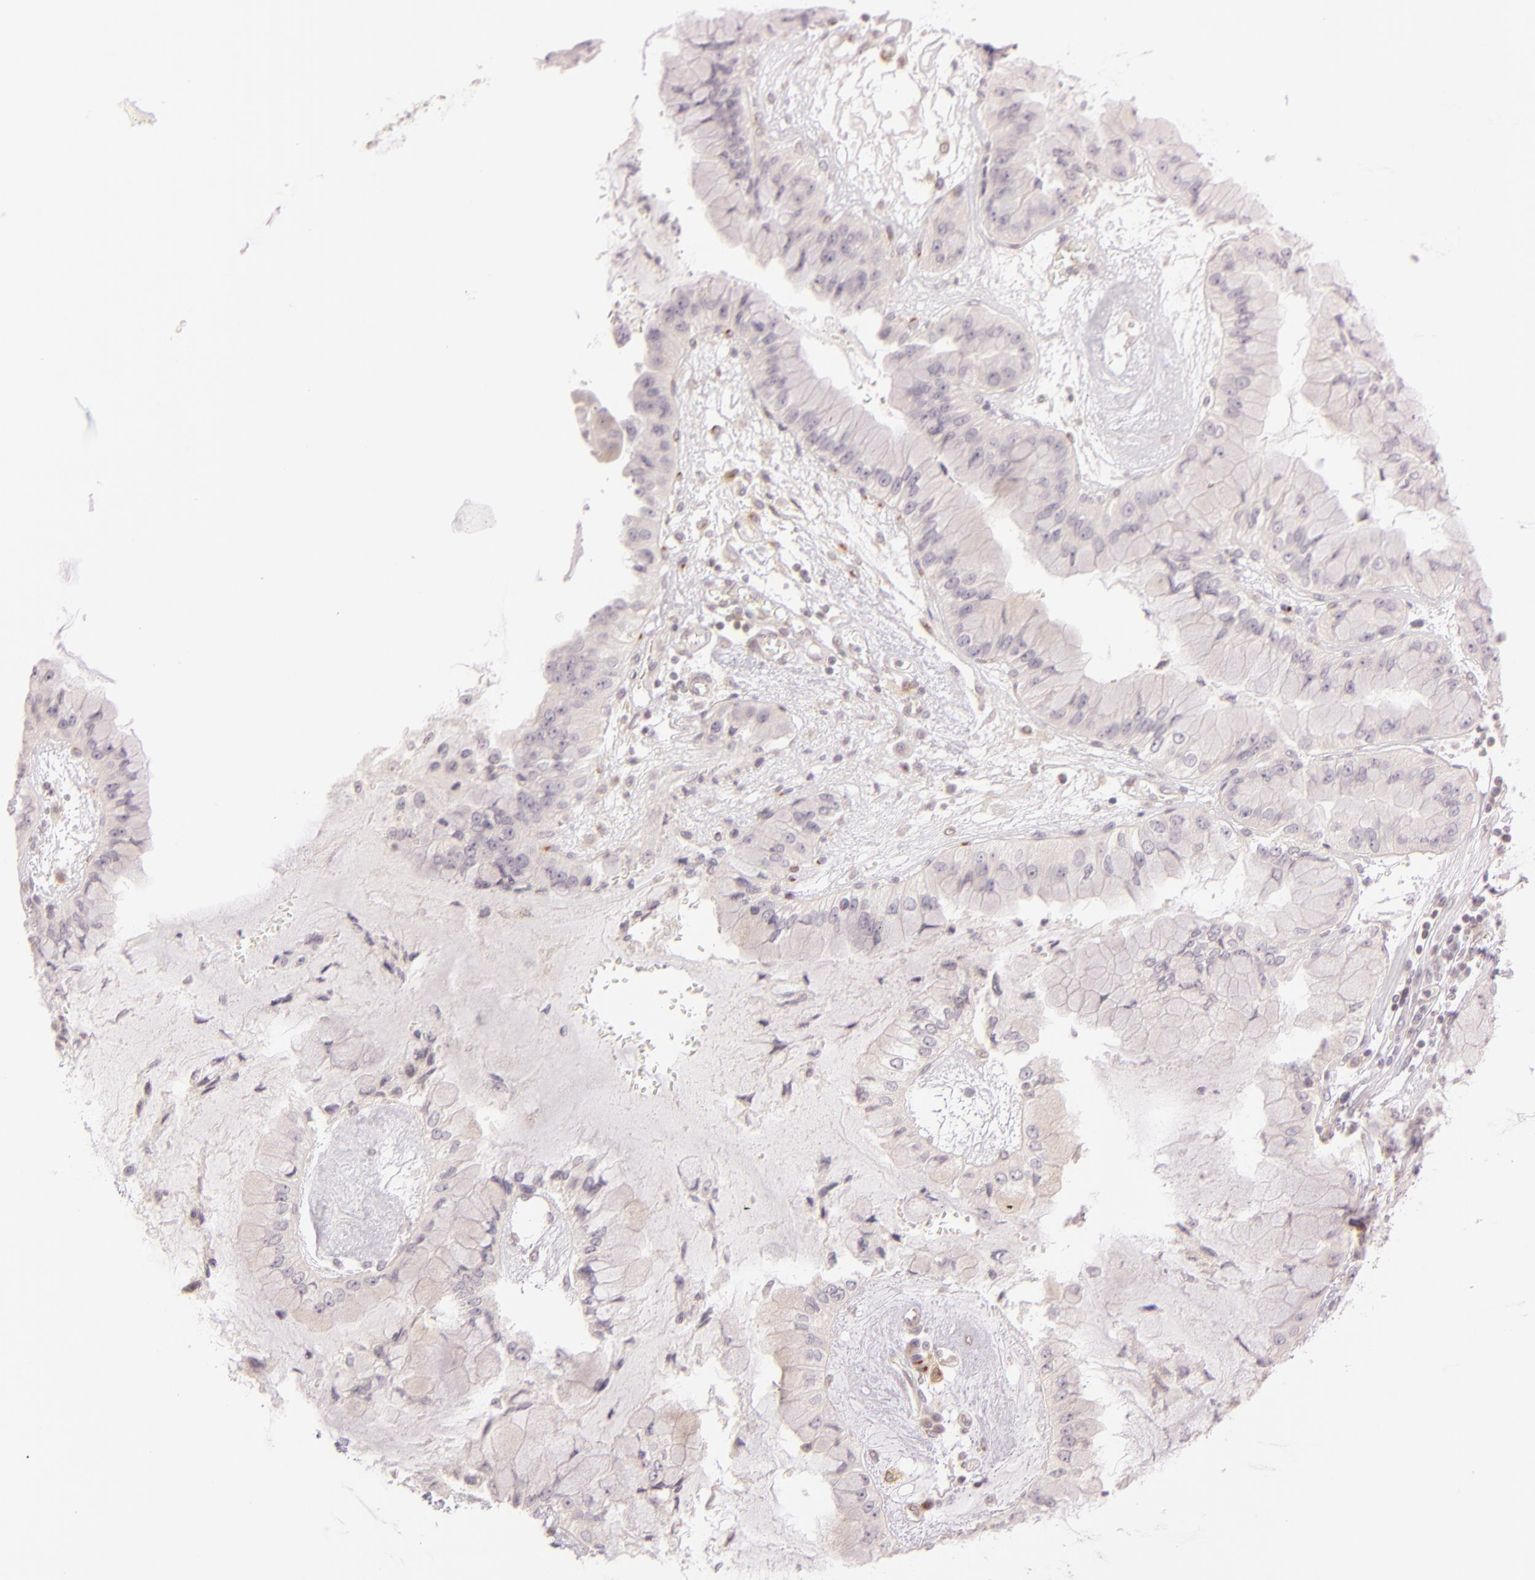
{"staining": {"intensity": "weak", "quantity": ">75%", "location": "cytoplasmic/membranous"}, "tissue": "liver cancer", "cell_type": "Tumor cells", "image_type": "cancer", "snomed": [{"axis": "morphology", "description": "Cholangiocarcinoma"}, {"axis": "topography", "description": "Liver"}], "caption": "This micrograph demonstrates immunohistochemistry staining of human liver cholangiocarcinoma, with low weak cytoplasmic/membranous staining in about >75% of tumor cells.", "gene": "LGMN", "patient": {"sex": "female", "age": 79}}